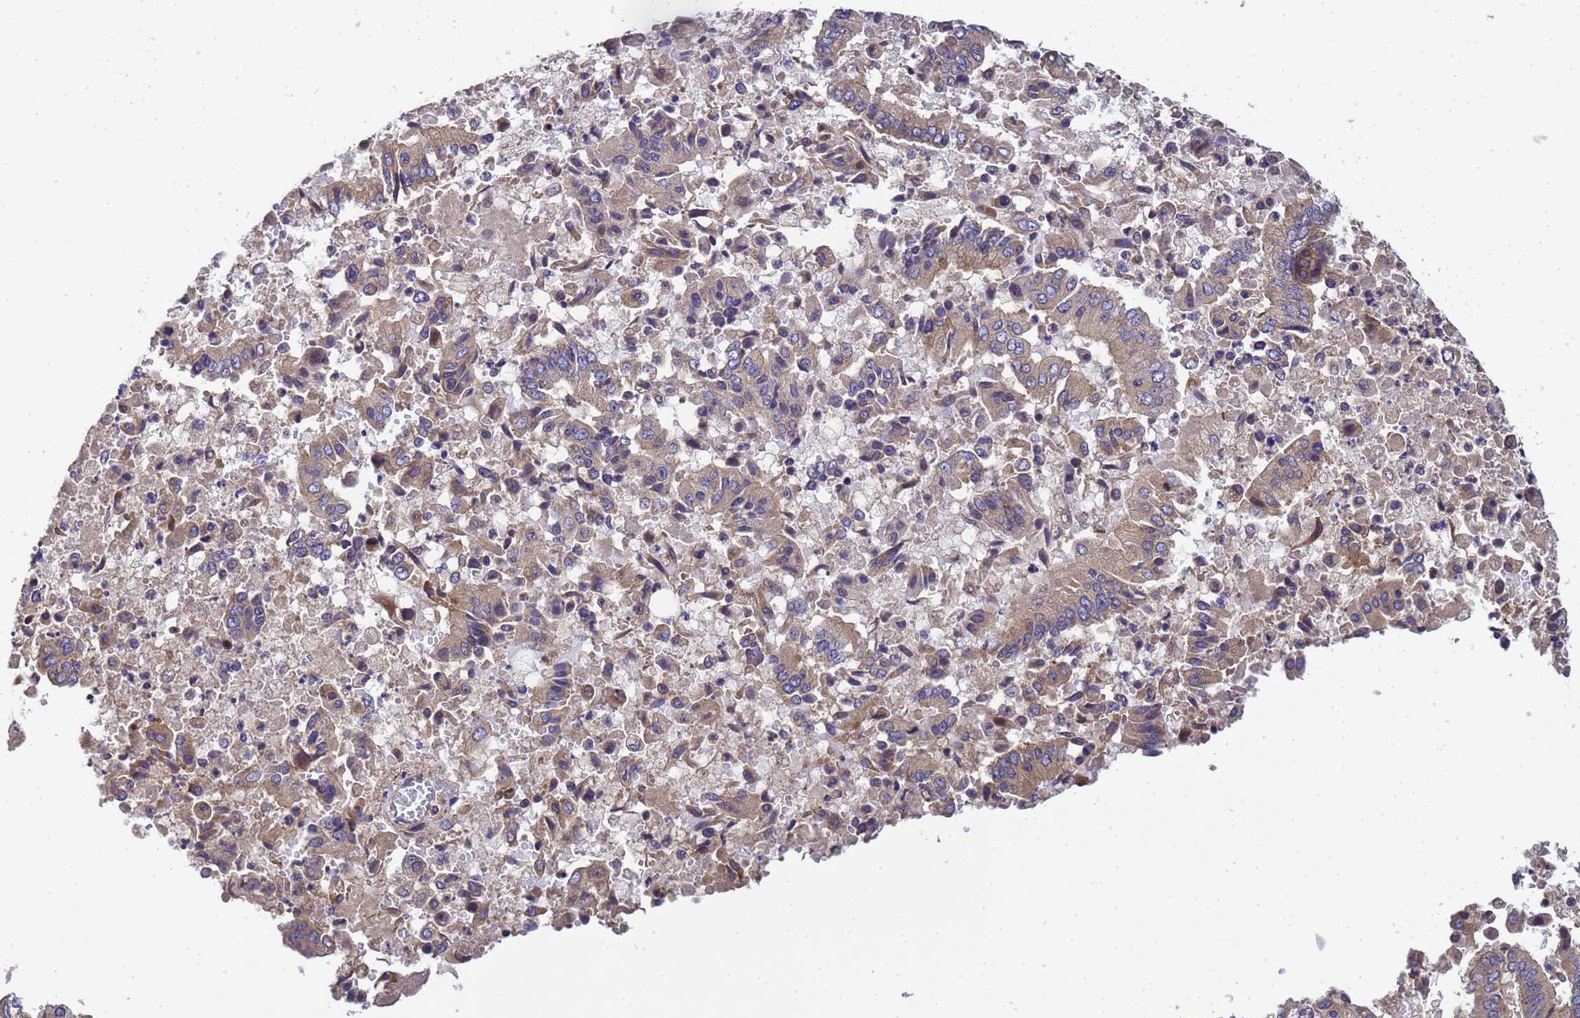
{"staining": {"intensity": "weak", "quantity": ">75%", "location": "cytoplasmic/membranous"}, "tissue": "pancreatic cancer", "cell_type": "Tumor cells", "image_type": "cancer", "snomed": [{"axis": "morphology", "description": "Adenocarcinoma, NOS"}, {"axis": "topography", "description": "Pancreas"}], "caption": "IHC image of pancreatic cancer (adenocarcinoma) stained for a protein (brown), which demonstrates low levels of weak cytoplasmic/membranous positivity in about >75% of tumor cells.", "gene": "BECN1", "patient": {"sex": "female", "age": 77}}